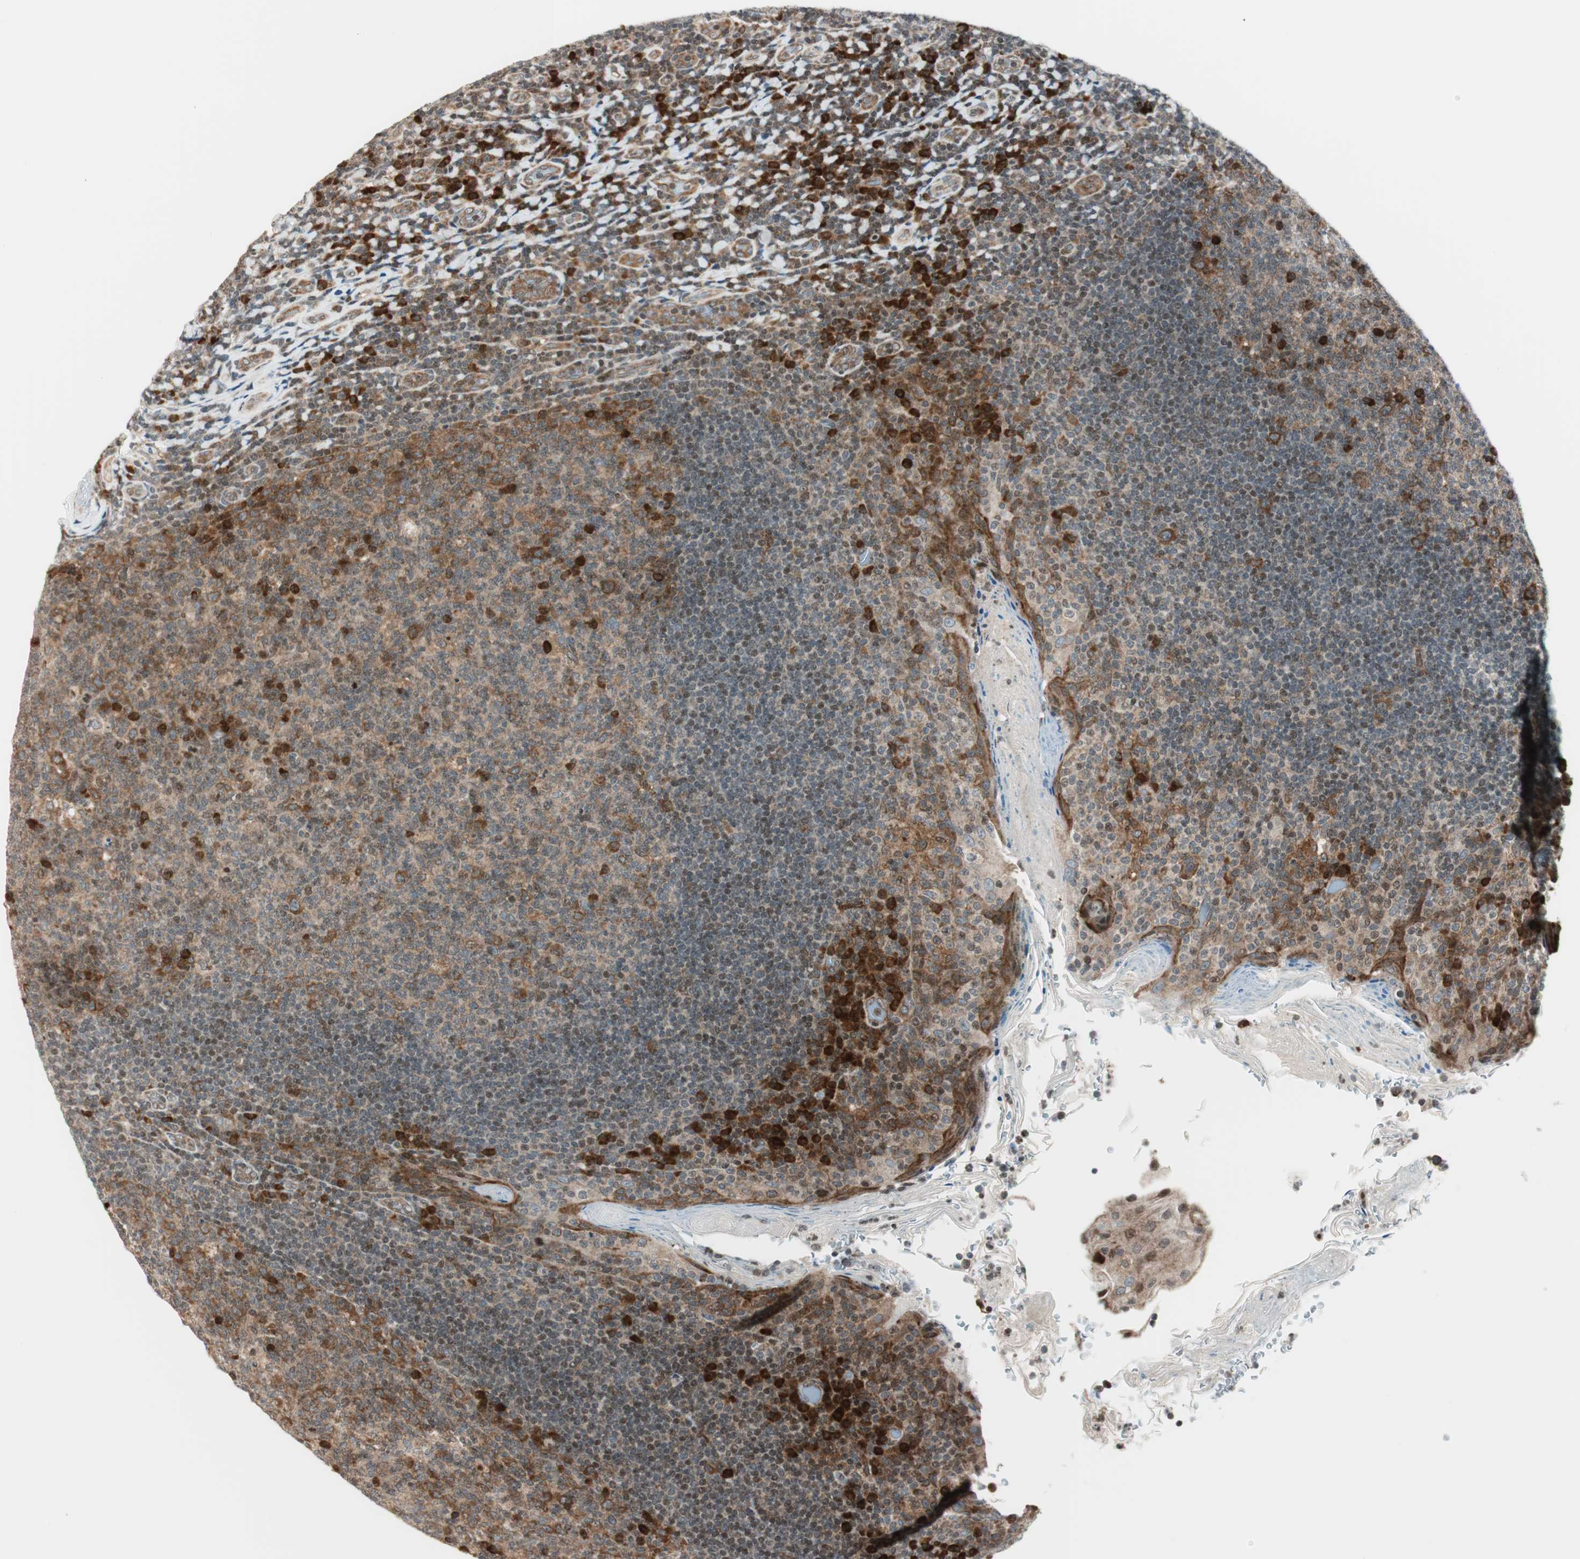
{"staining": {"intensity": "weak", "quantity": ">75%", "location": "cytoplasmic/membranous"}, "tissue": "tonsil", "cell_type": "Germinal center cells", "image_type": "normal", "snomed": [{"axis": "morphology", "description": "Normal tissue, NOS"}, {"axis": "topography", "description": "Tonsil"}], "caption": "An image of human tonsil stained for a protein demonstrates weak cytoplasmic/membranous brown staining in germinal center cells.", "gene": "TPT1", "patient": {"sex": "male", "age": 17}}